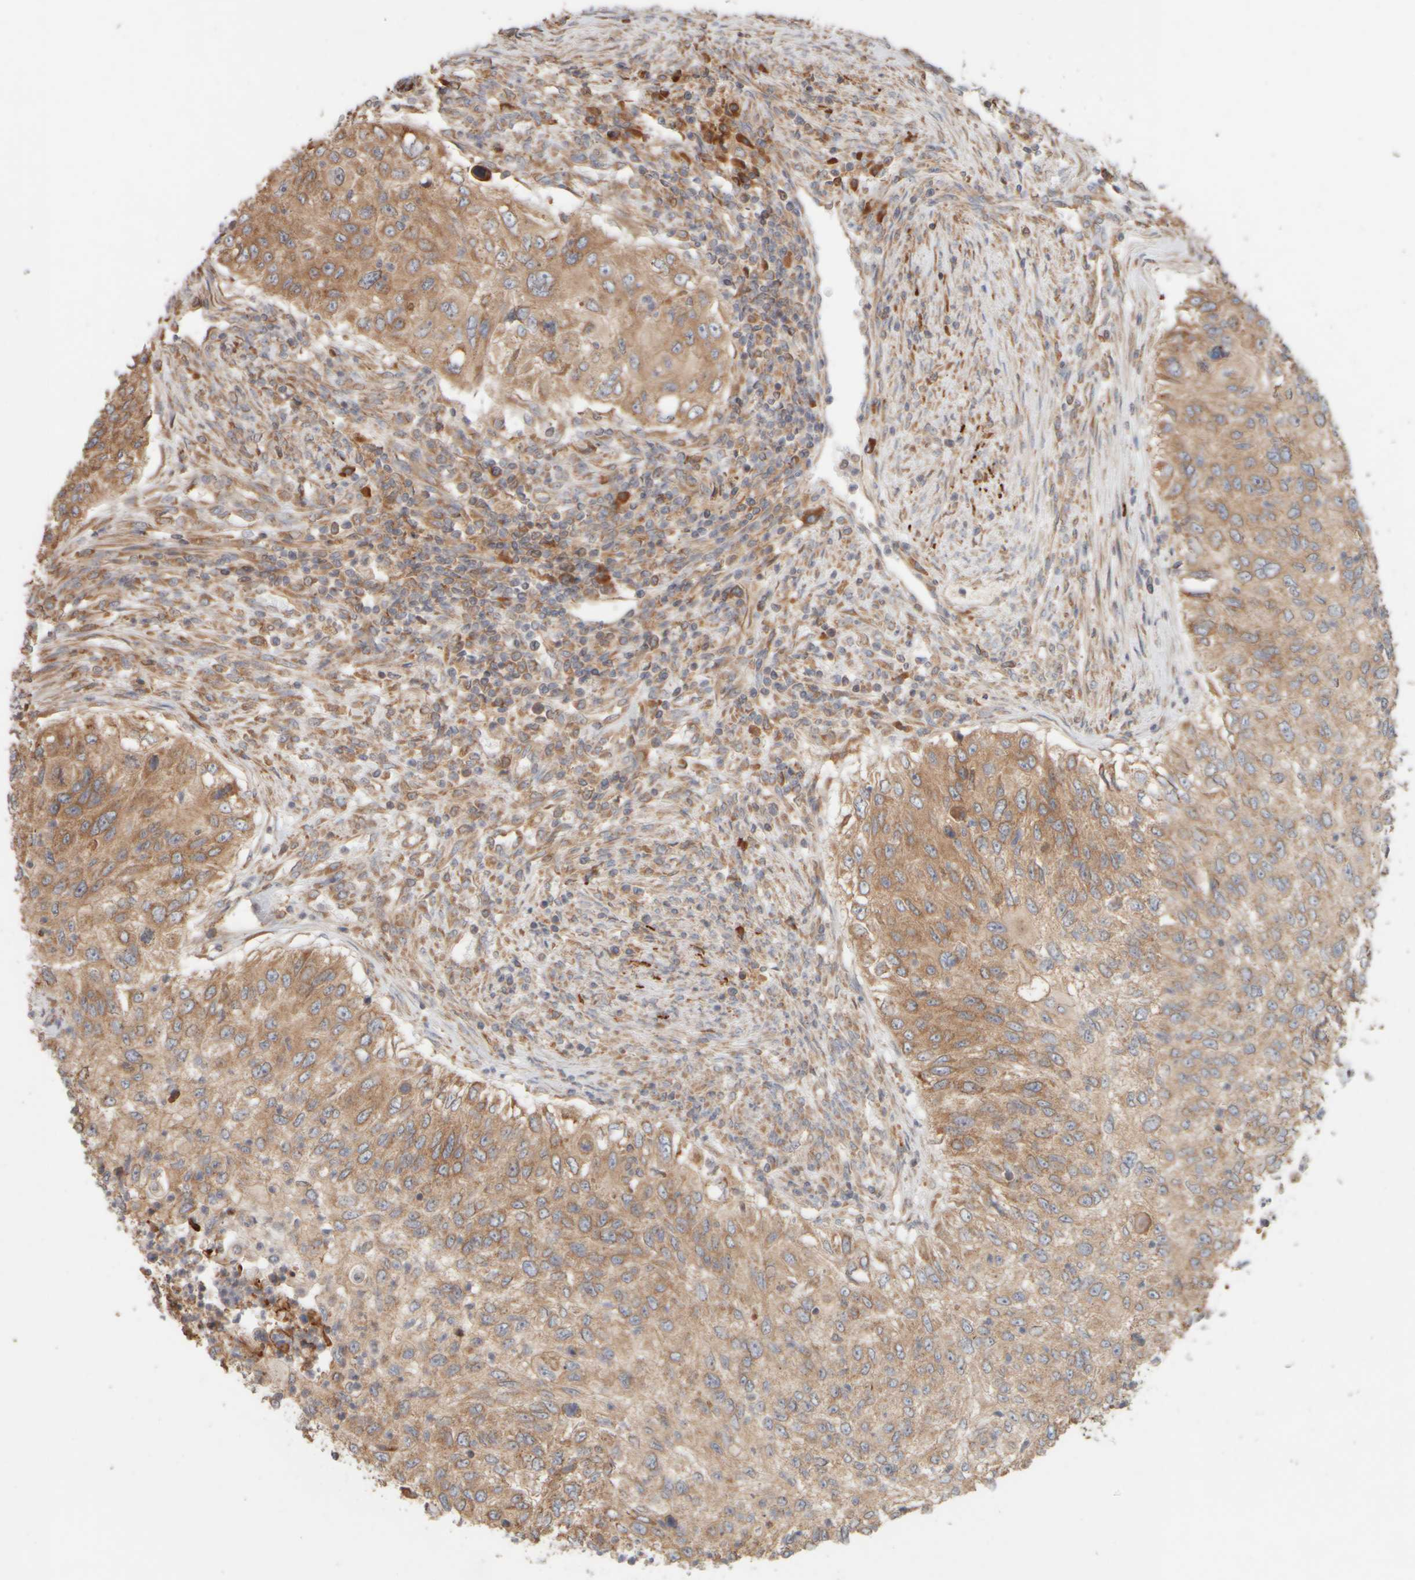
{"staining": {"intensity": "moderate", "quantity": ">75%", "location": "cytoplasmic/membranous"}, "tissue": "urothelial cancer", "cell_type": "Tumor cells", "image_type": "cancer", "snomed": [{"axis": "morphology", "description": "Urothelial carcinoma, High grade"}, {"axis": "topography", "description": "Urinary bladder"}], "caption": "Moderate cytoplasmic/membranous protein positivity is identified in about >75% of tumor cells in urothelial cancer.", "gene": "EIF2B3", "patient": {"sex": "female", "age": 60}}